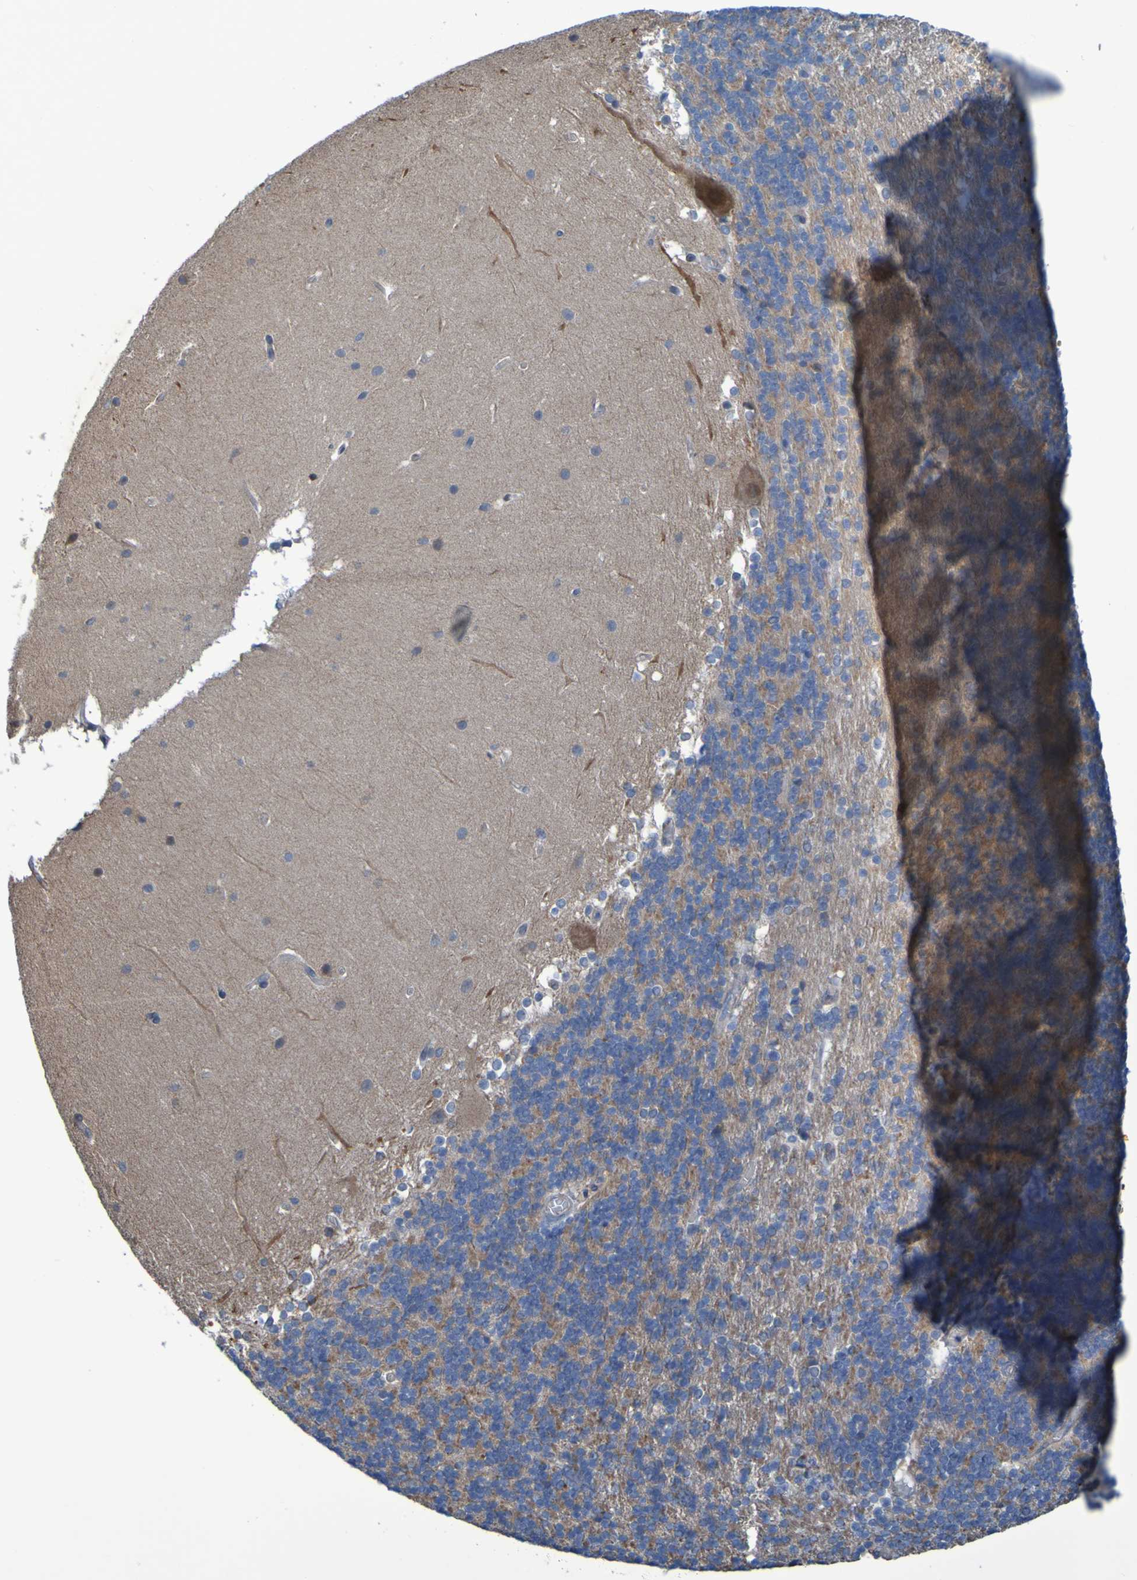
{"staining": {"intensity": "moderate", "quantity": ">75%", "location": "cytoplasmic/membranous"}, "tissue": "cerebellum", "cell_type": "Cells in granular layer", "image_type": "normal", "snomed": [{"axis": "morphology", "description": "Normal tissue, NOS"}, {"axis": "topography", "description": "Cerebellum"}], "caption": "Immunohistochemistry (DAB (3,3'-diaminobenzidine)) staining of benign cerebellum demonstrates moderate cytoplasmic/membranous protein expression in approximately >75% of cells in granular layer. The protein is shown in brown color, while the nuclei are stained blue.", "gene": "NPRL3", "patient": {"sex": "female", "age": 19}}